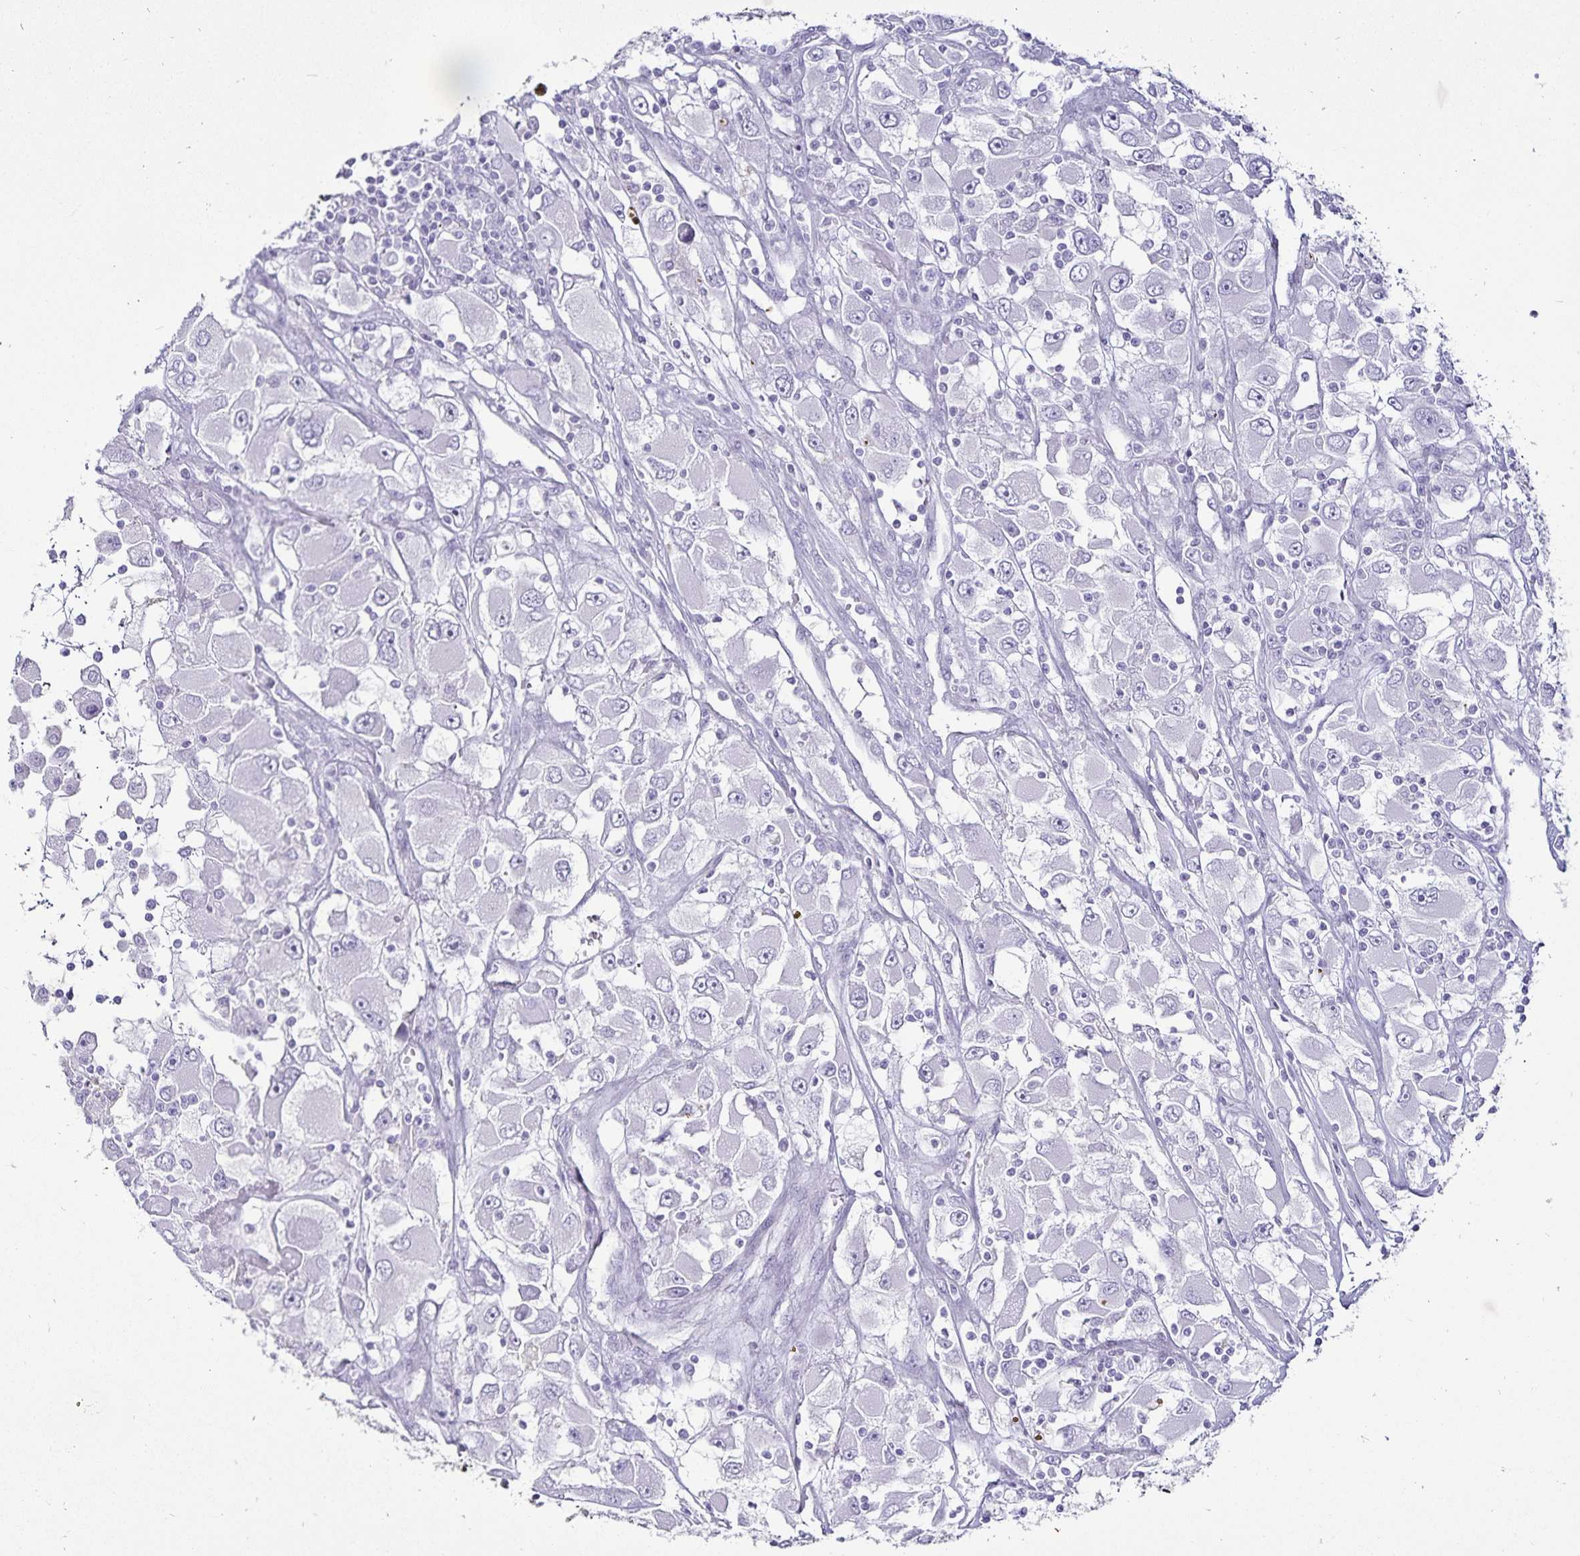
{"staining": {"intensity": "negative", "quantity": "none", "location": "none"}, "tissue": "renal cancer", "cell_type": "Tumor cells", "image_type": "cancer", "snomed": [{"axis": "morphology", "description": "Adenocarcinoma, NOS"}, {"axis": "topography", "description": "Kidney"}], "caption": "Protein analysis of renal adenocarcinoma reveals no significant positivity in tumor cells.", "gene": "DEFA6", "patient": {"sex": "female", "age": 52}}